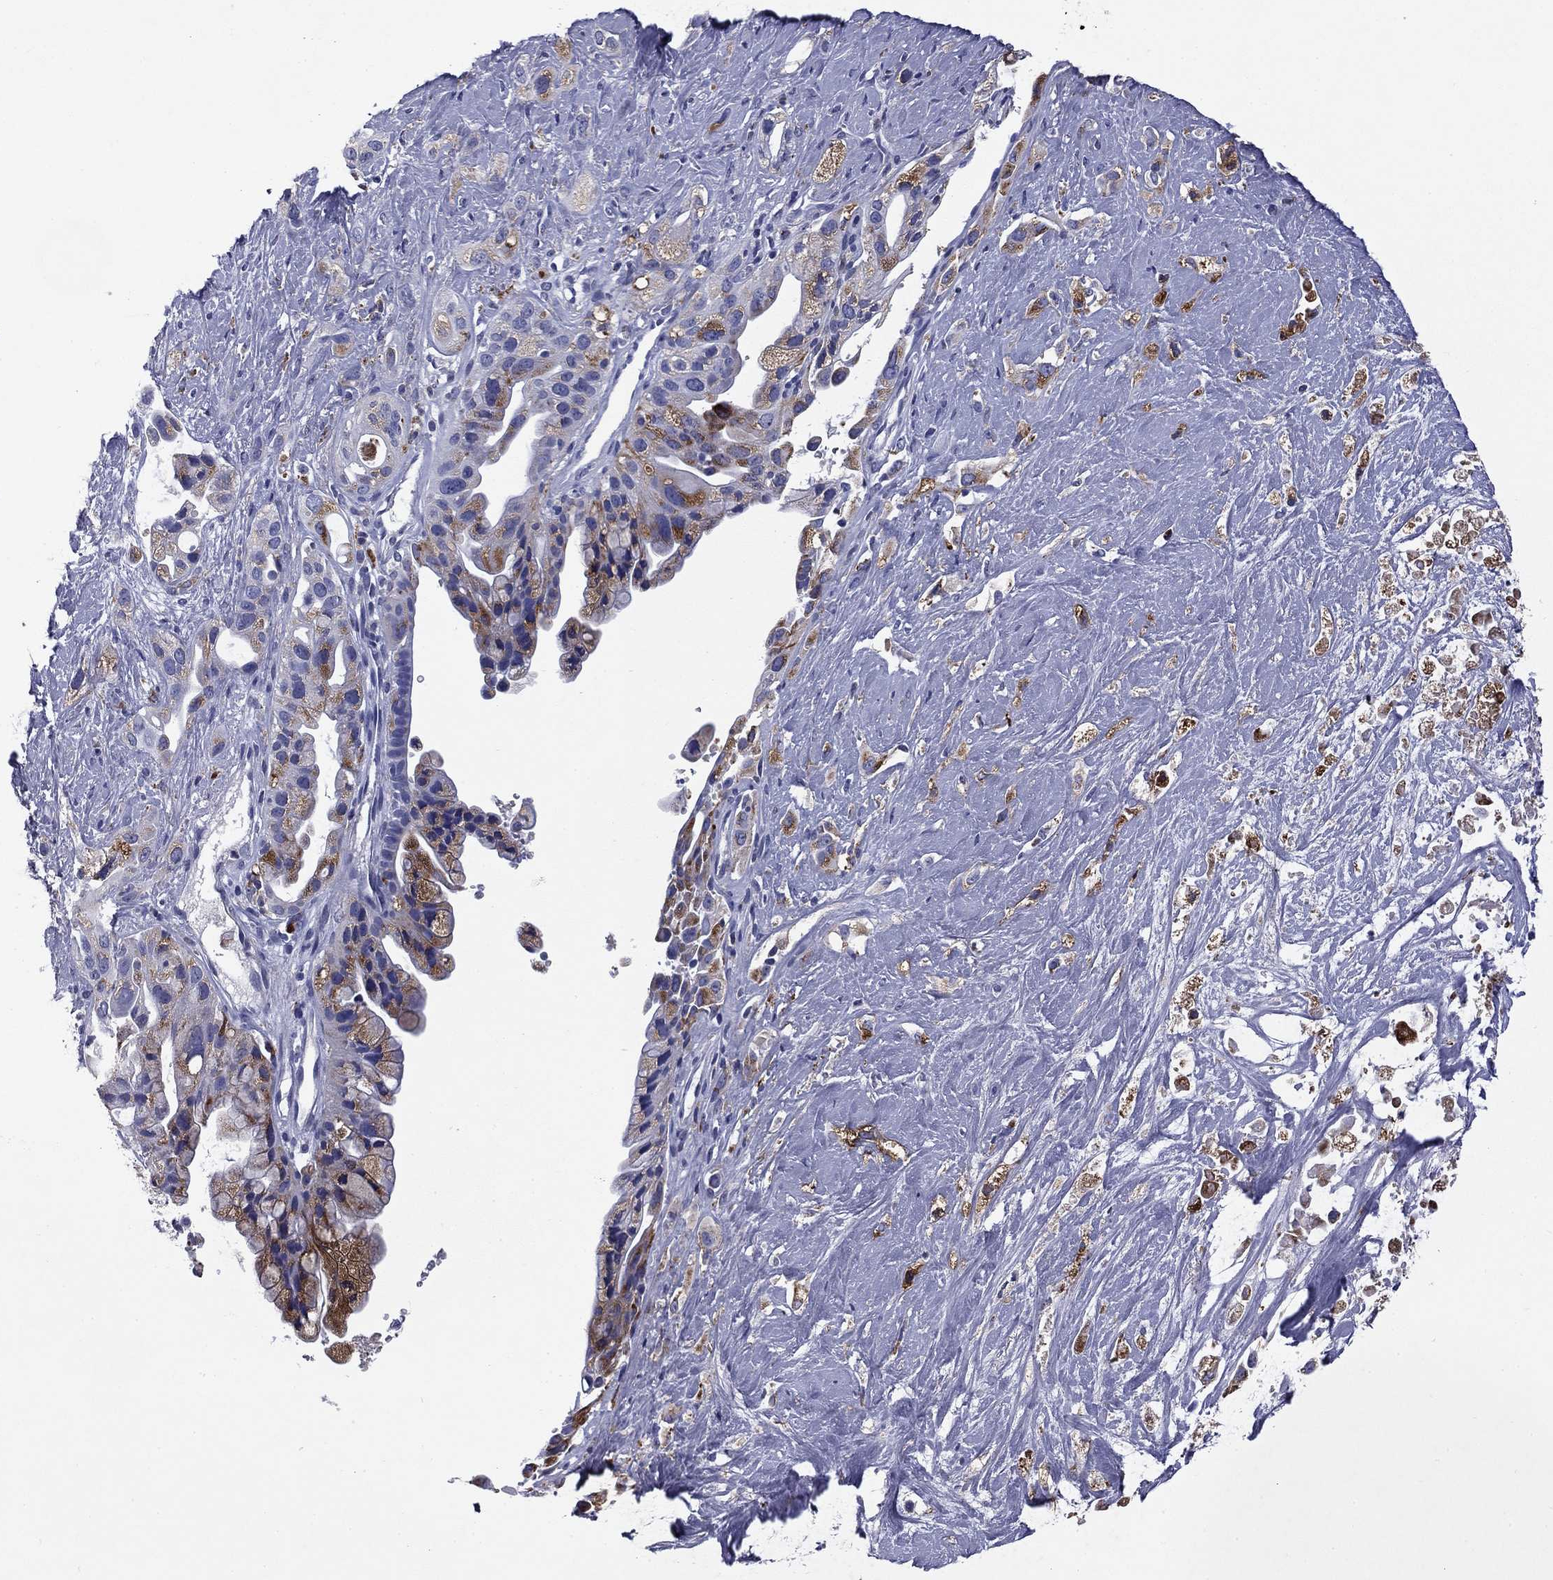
{"staining": {"intensity": "moderate", "quantity": "<25%", "location": "cytoplasmic/membranous"}, "tissue": "pancreatic cancer", "cell_type": "Tumor cells", "image_type": "cancer", "snomed": [{"axis": "morphology", "description": "Adenocarcinoma, NOS"}, {"axis": "topography", "description": "Pancreas"}], "caption": "Protein expression analysis of human pancreatic adenocarcinoma reveals moderate cytoplasmic/membranous positivity in about <25% of tumor cells.", "gene": "MADCAM1", "patient": {"sex": "male", "age": 44}}